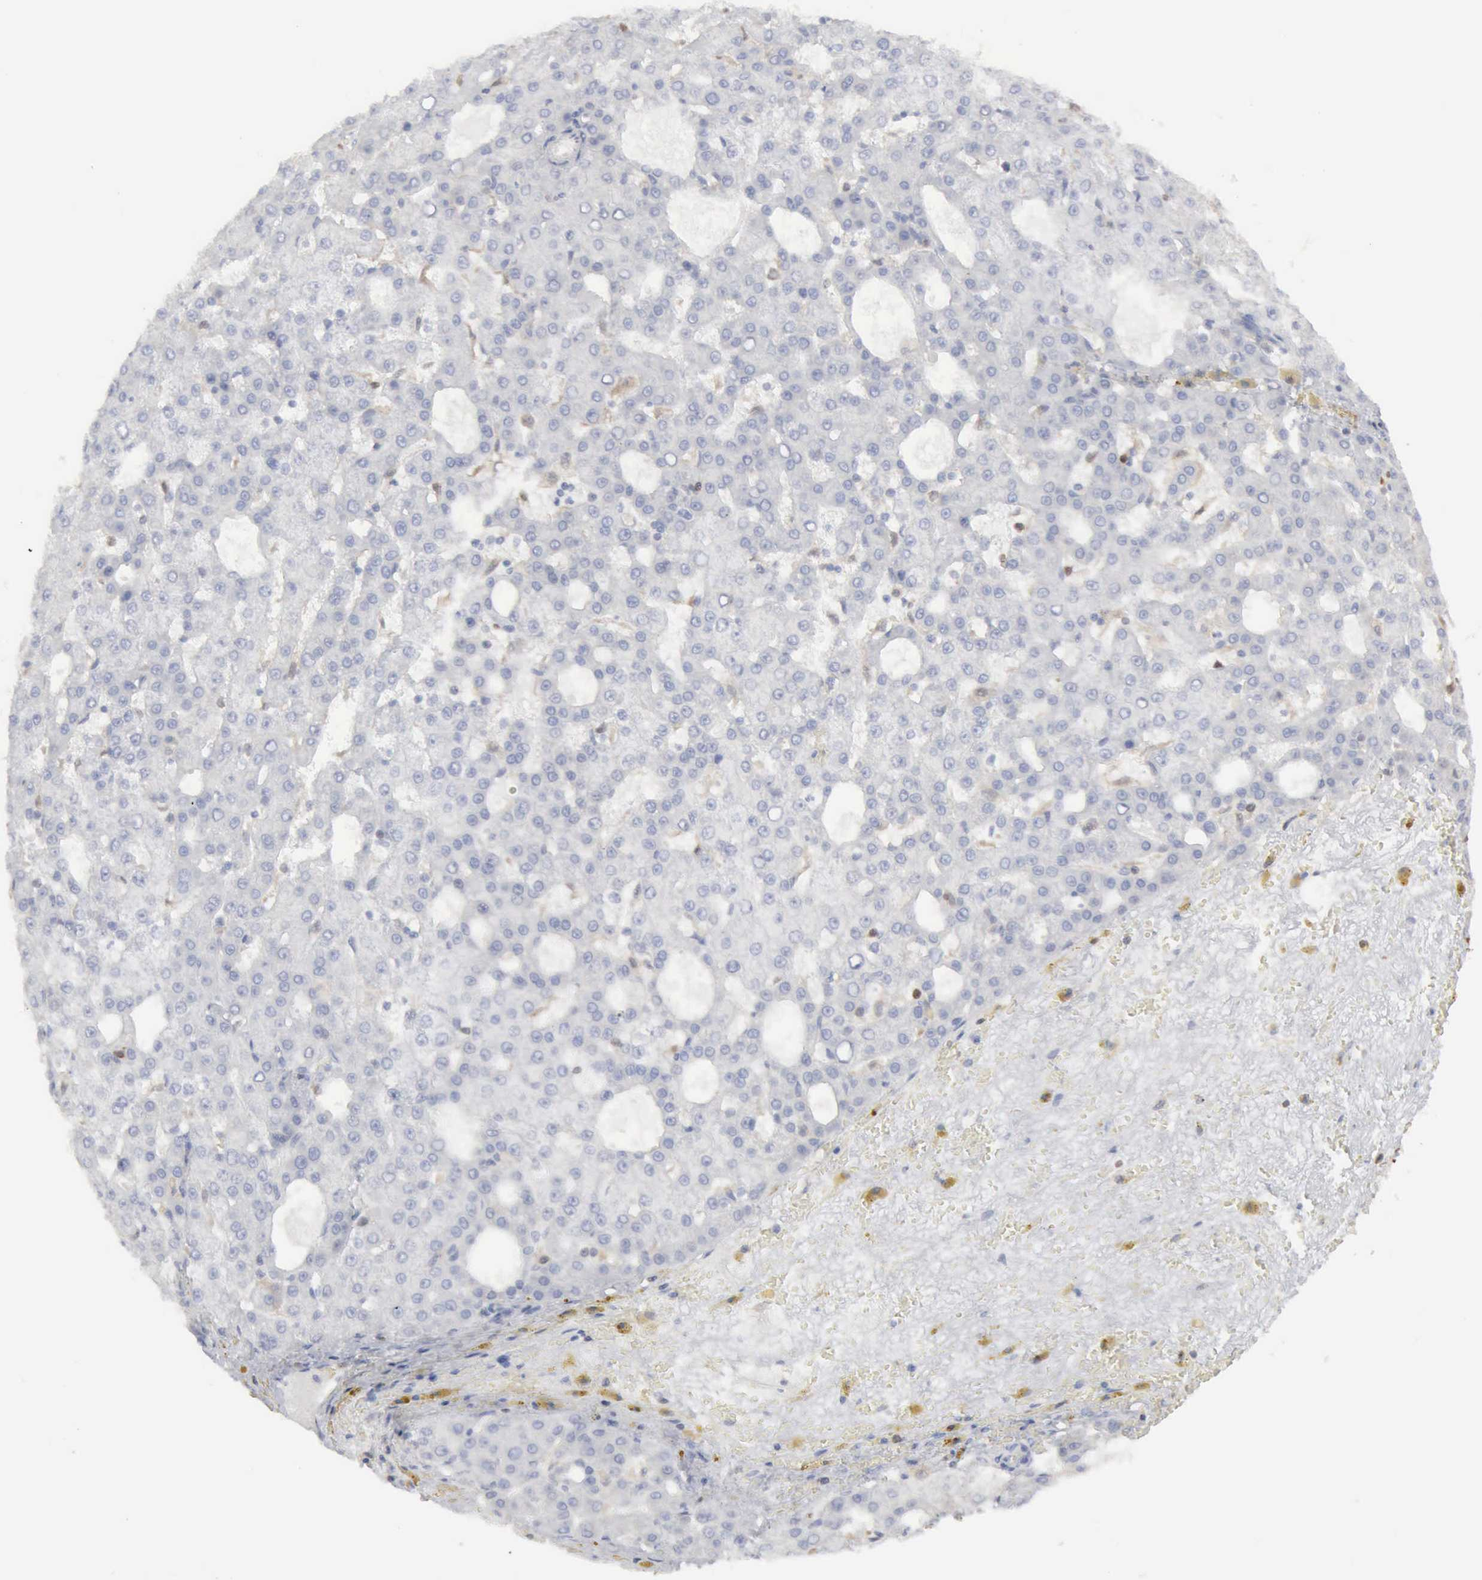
{"staining": {"intensity": "negative", "quantity": "none", "location": "none"}, "tissue": "liver cancer", "cell_type": "Tumor cells", "image_type": "cancer", "snomed": [{"axis": "morphology", "description": "Carcinoma, Hepatocellular, NOS"}, {"axis": "topography", "description": "Liver"}], "caption": "A high-resolution image shows immunohistochemistry (IHC) staining of liver hepatocellular carcinoma, which displays no significant expression in tumor cells. The staining is performed using DAB (3,3'-diaminobenzidine) brown chromogen with nuclei counter-stained in using hematoxylin.", "gene": "STAT1", "patient": {"sex": "male", "age": 47}}